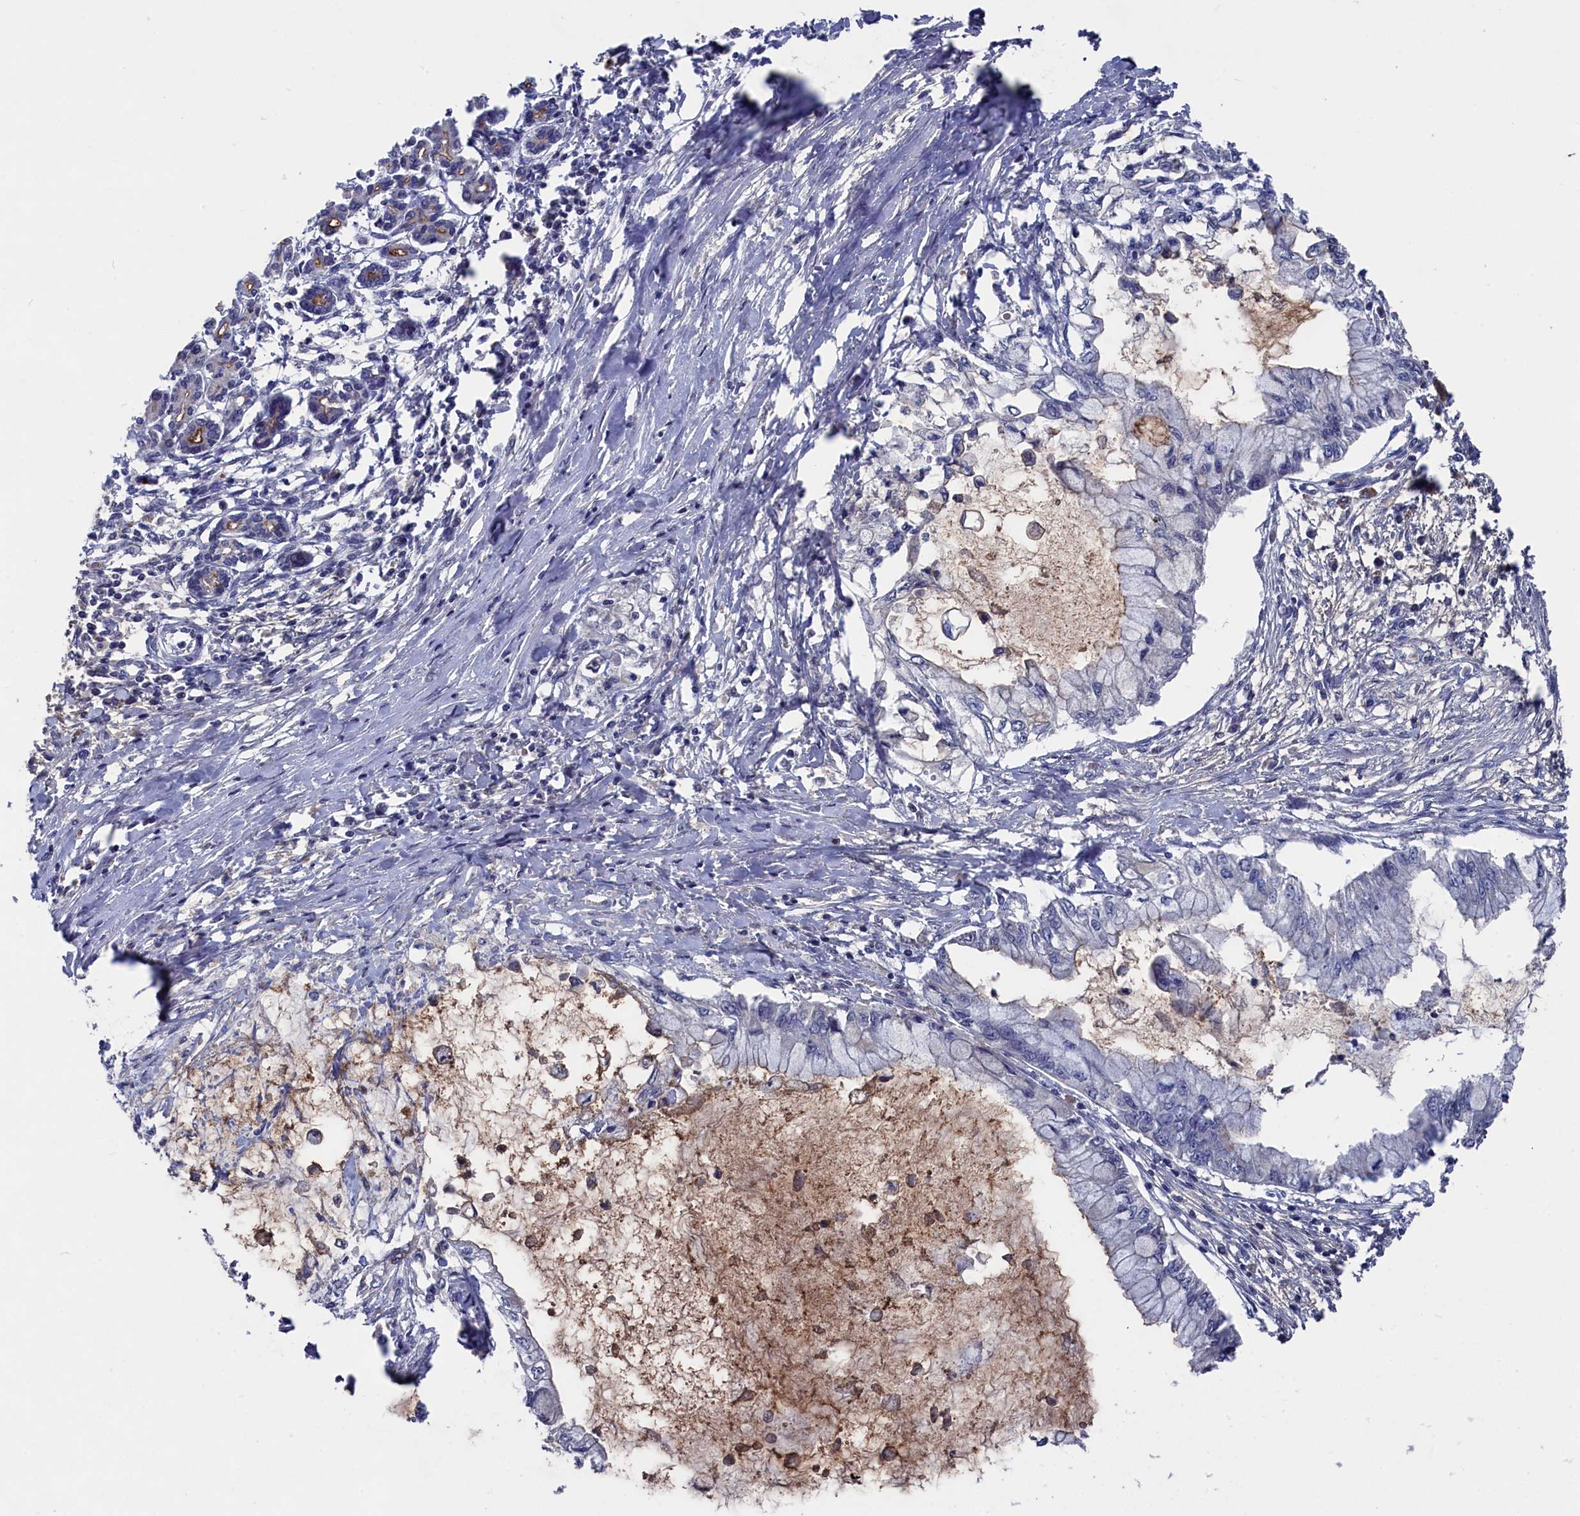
{"staining": {"intensity": "negative", "quantity": "none", "location": "none"}, "tissue": "pancreatic cancer", "cell_type": "Tumor cells", "image_type": "cancer", "snomed": [{"axis": "morphology", "description": "Adenocarcinoma, NOS"}, {"axis": "topography", "description": "Pancreas"}], "caption": "A high-resolution micrograph shows IHC staining of pancreatic cancer, which shows no significant positivity in tumor cells.", "gene": "TMC5", "patient": {"sex": "male", "age": 48}}